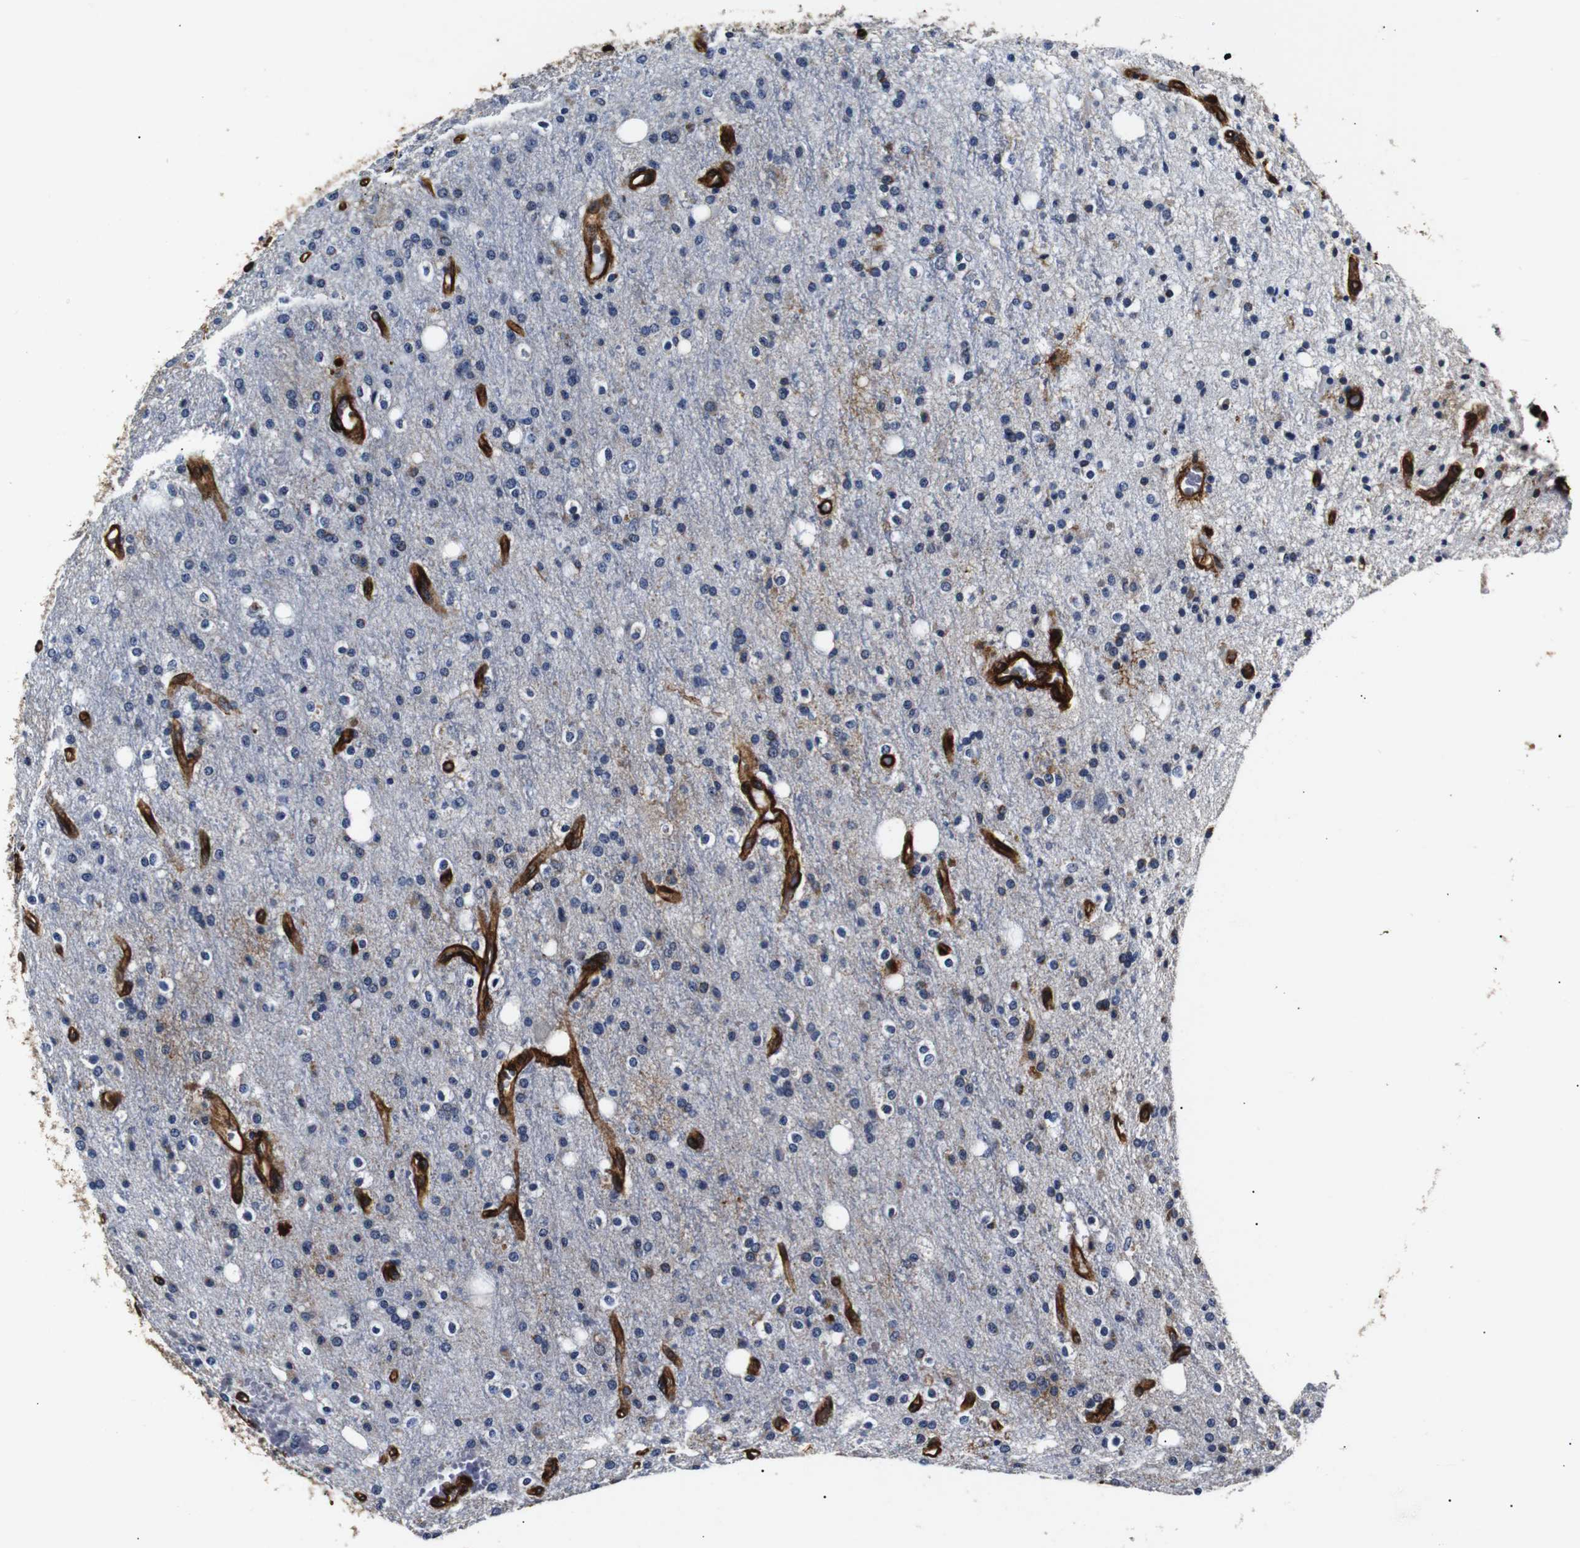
{"staining": {"intensity": "weak", "quantity": "<25%", "location": "cytoplasmic/membranous"}, "tissue": "glioma", "cell_type": "Tumor cells", "image_type": "cancer", "snomed": [{"axis": "morphology", "description": "Glioma, malignant, High grade"}, {"axis": "topography", "description": "Brain"}], "caption": "The immunohistochemistry (IHC) image has no significant expression in tumor cells of malignant glioma (high-grade) tissue.", "gene": "CAV2", "patient": {"sex": "male", "age": 47}}